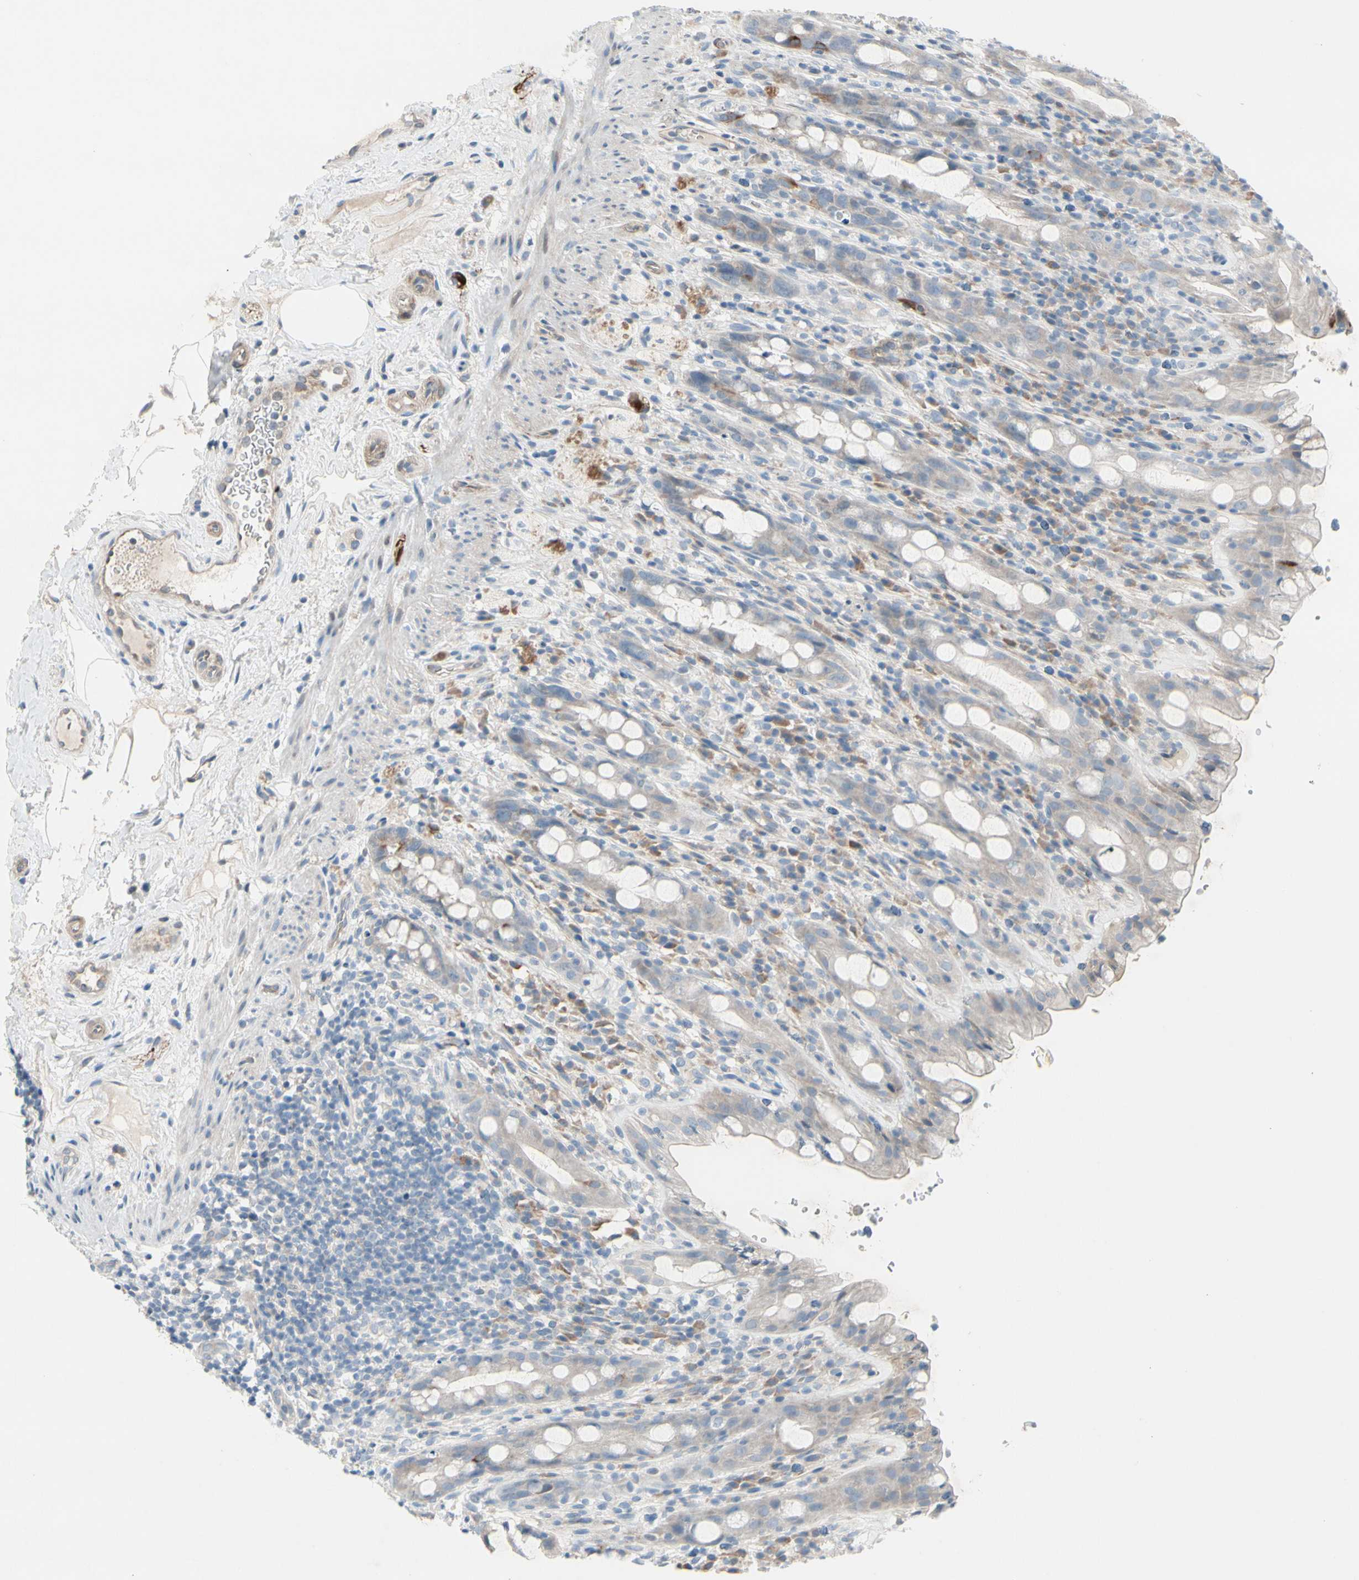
{"staining": {"intensity": "negative", "quantity": "none", "location": "none"}, "tissue": "rectum", "cell_type": "Glandular cells", "image_type": "normal", "snomed": [{"axis": "morphology", "description": "Normal tissue, NOS"}, {"axis": "topography", "description": "Rectum"}], "caption": "Immunohistochemistry of benign rectum demonstrates no staining in glandular cells. (DAB (3,3'-diaminobenzidine) immunohistochemistry with hematoxylin counter stain).", "gene": "MAP2", "patient": {"sex": "male", "age": 44}}